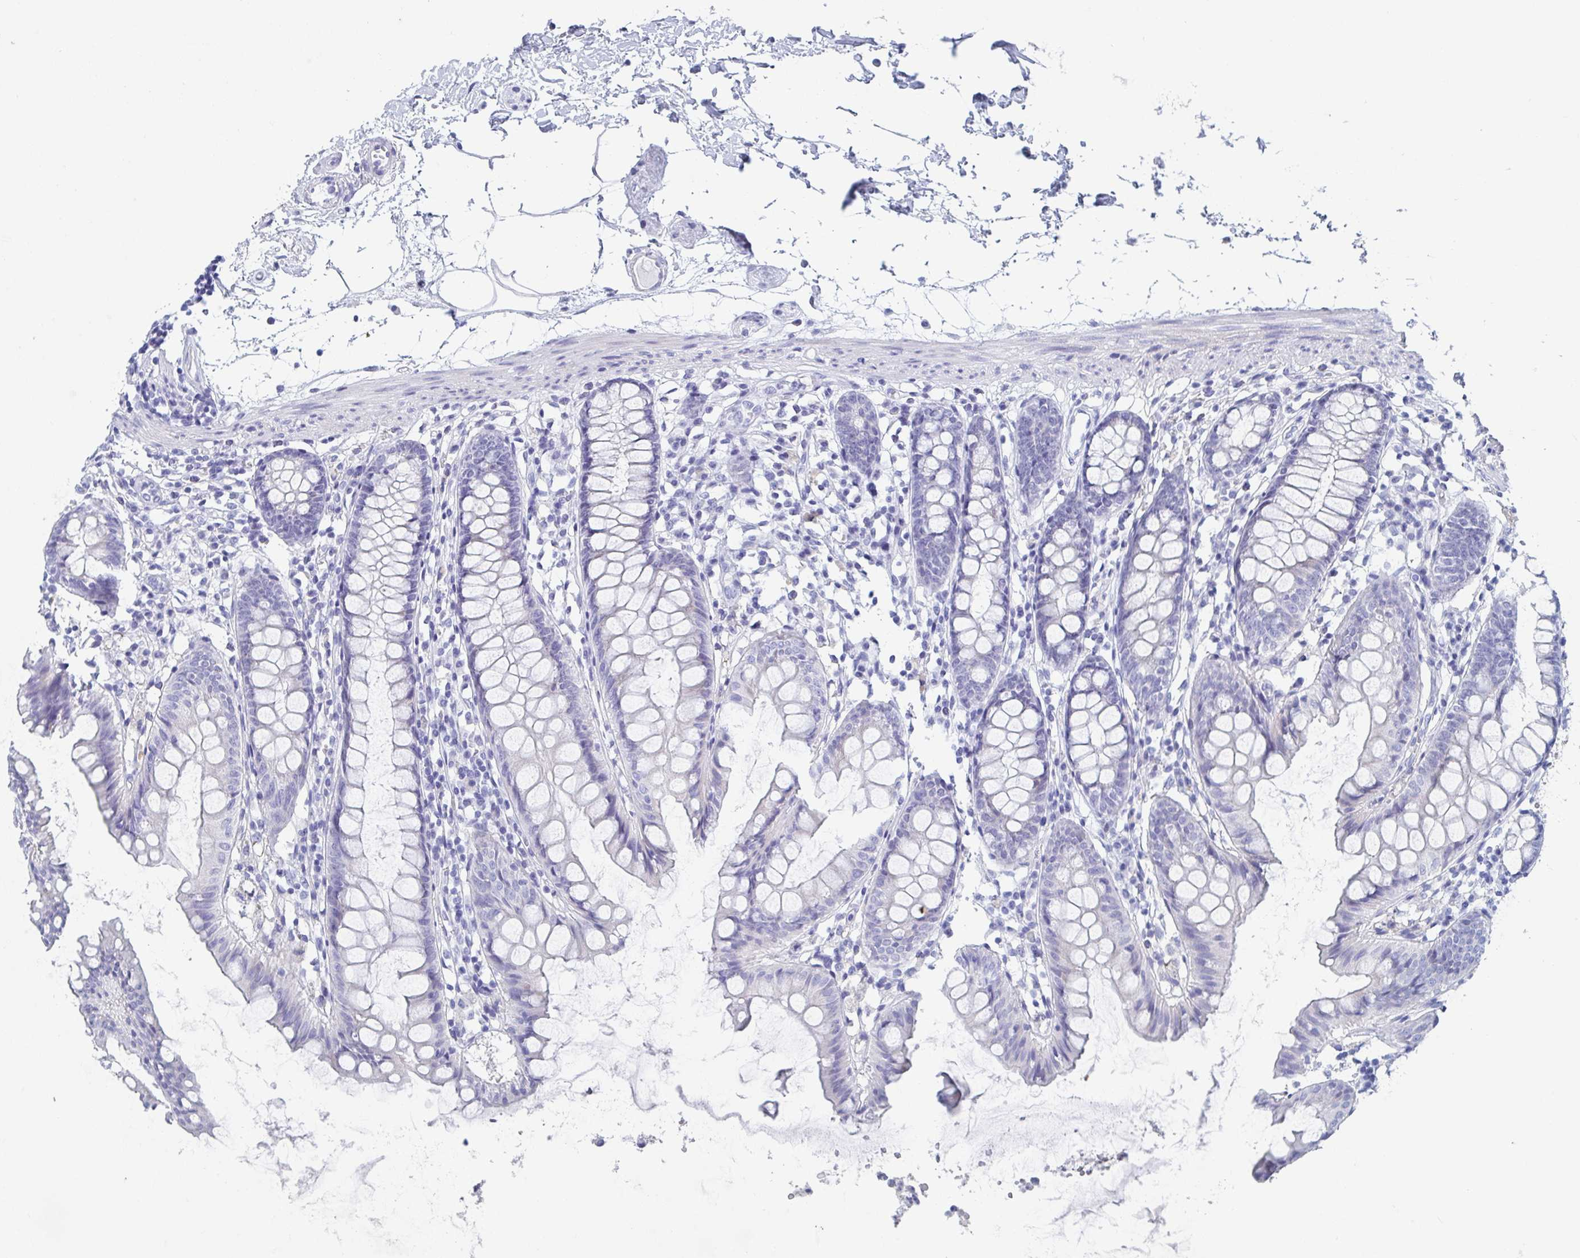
{"staining": {"intensity": "negative", "quantity": "none", "location": "none"}, "tissue": "colon", "cell_type": "Endothelial cells", "image_type": "normal", "snomed": [{"axis": "morphology", "description": "Normal tissue, NOS"}, {"axis": "topography", "description": "Colon"}], "caption": "DAB immunohistochemical staining of normal colon displays no significant staining in endothelial cells.", "gene": "ZPBP", "patient": {"sex": "female", "age": 84}}